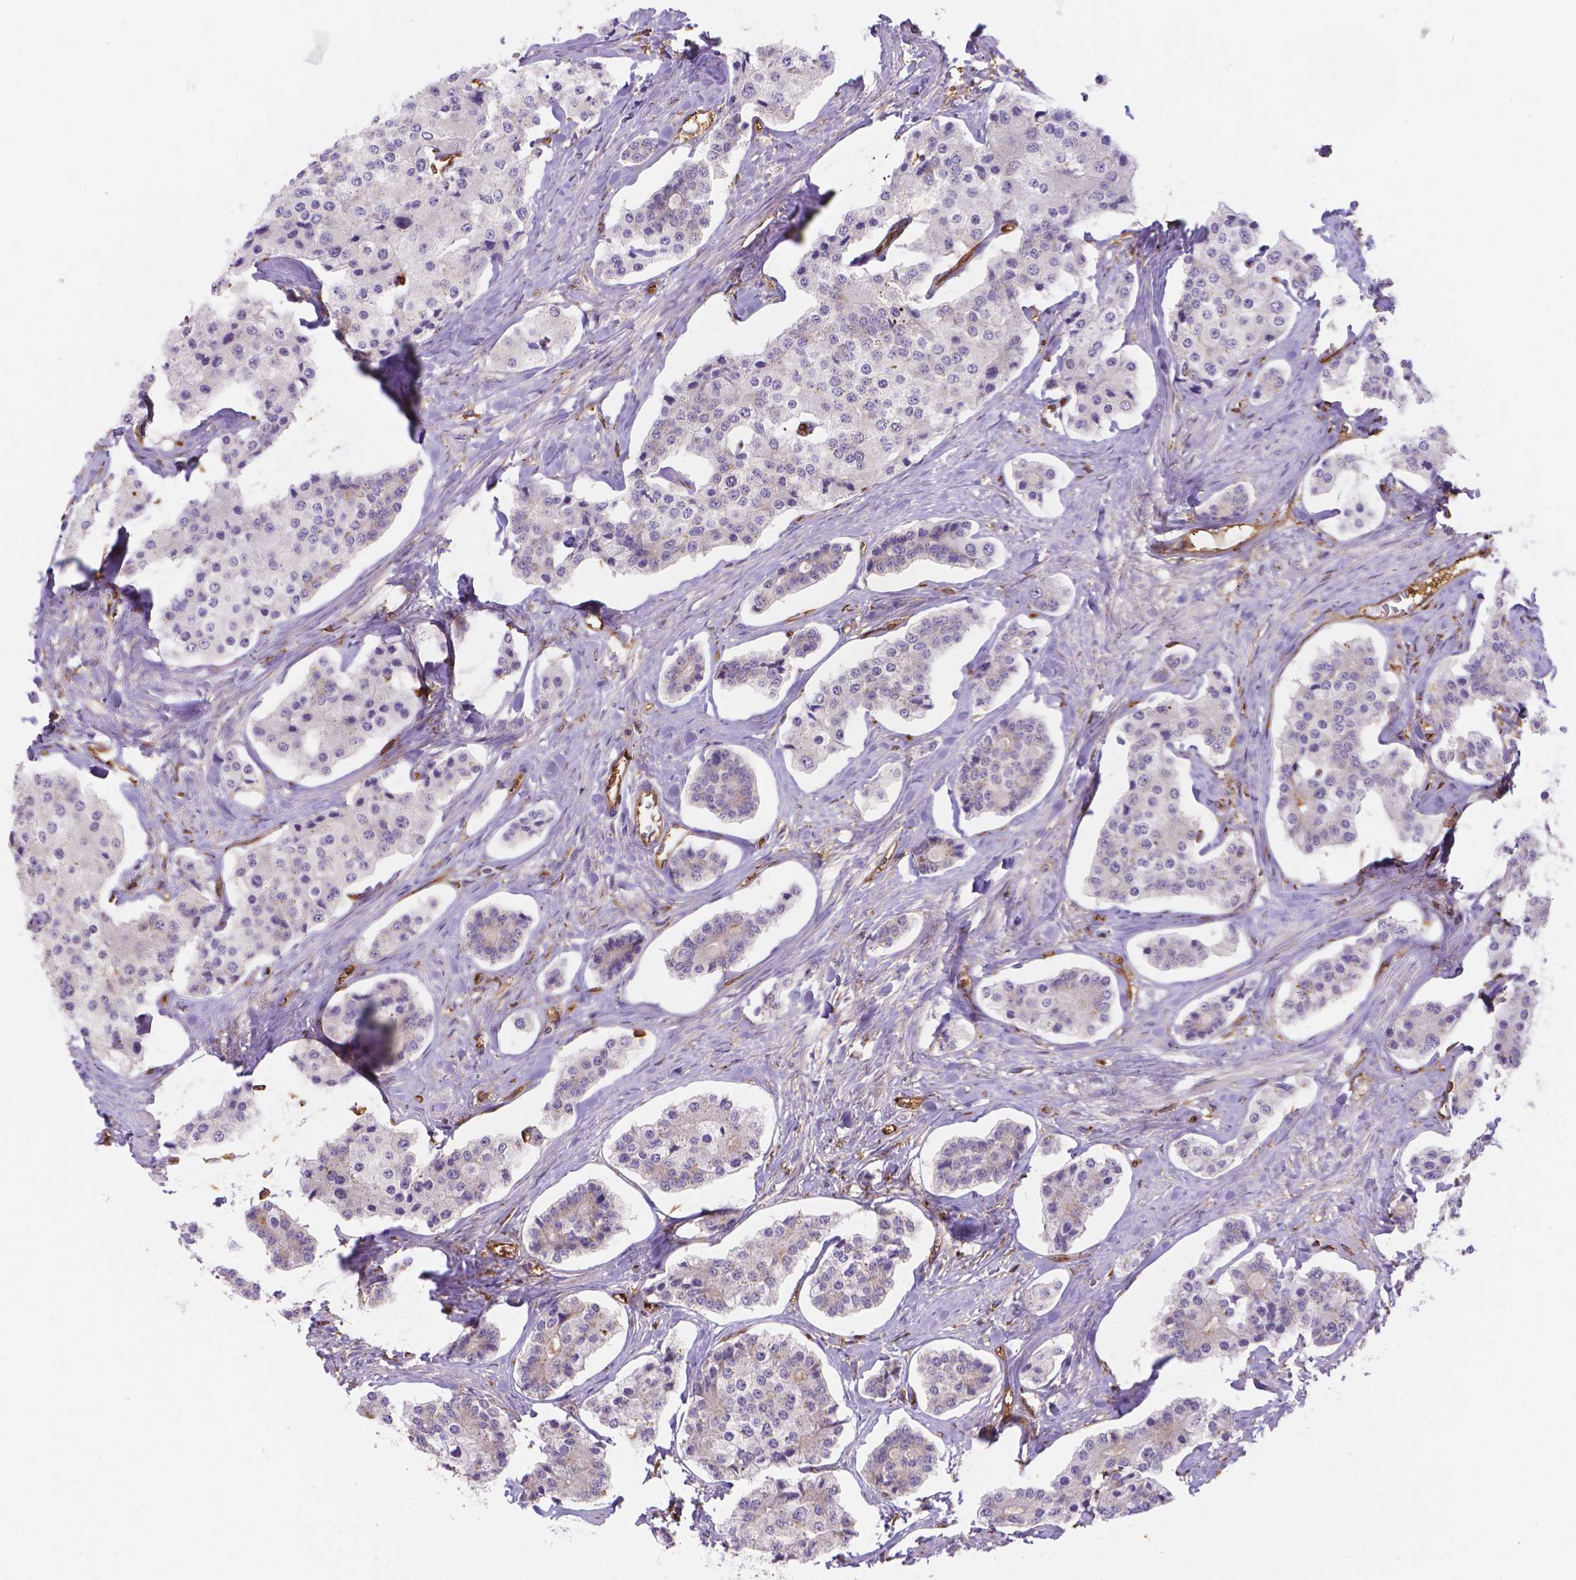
{"staining": {"intensity": "negative", "quantity": "none", "location": "none"}, "tissue": "carcinoid", "cell_type": "Tumor cells", "image_type": "cancer", "snomed": [{"axis": "morphology", "description": "Carcinoid, malignant, NOS"}, {"axis": "topography", "description": "Small intestine"}], "caption": "This is an IHC image of human carcinoid (malignant). There is no expression in tumor cells.", "gene": "DMWD", "patient": {"sex": "female", "age": 65}}